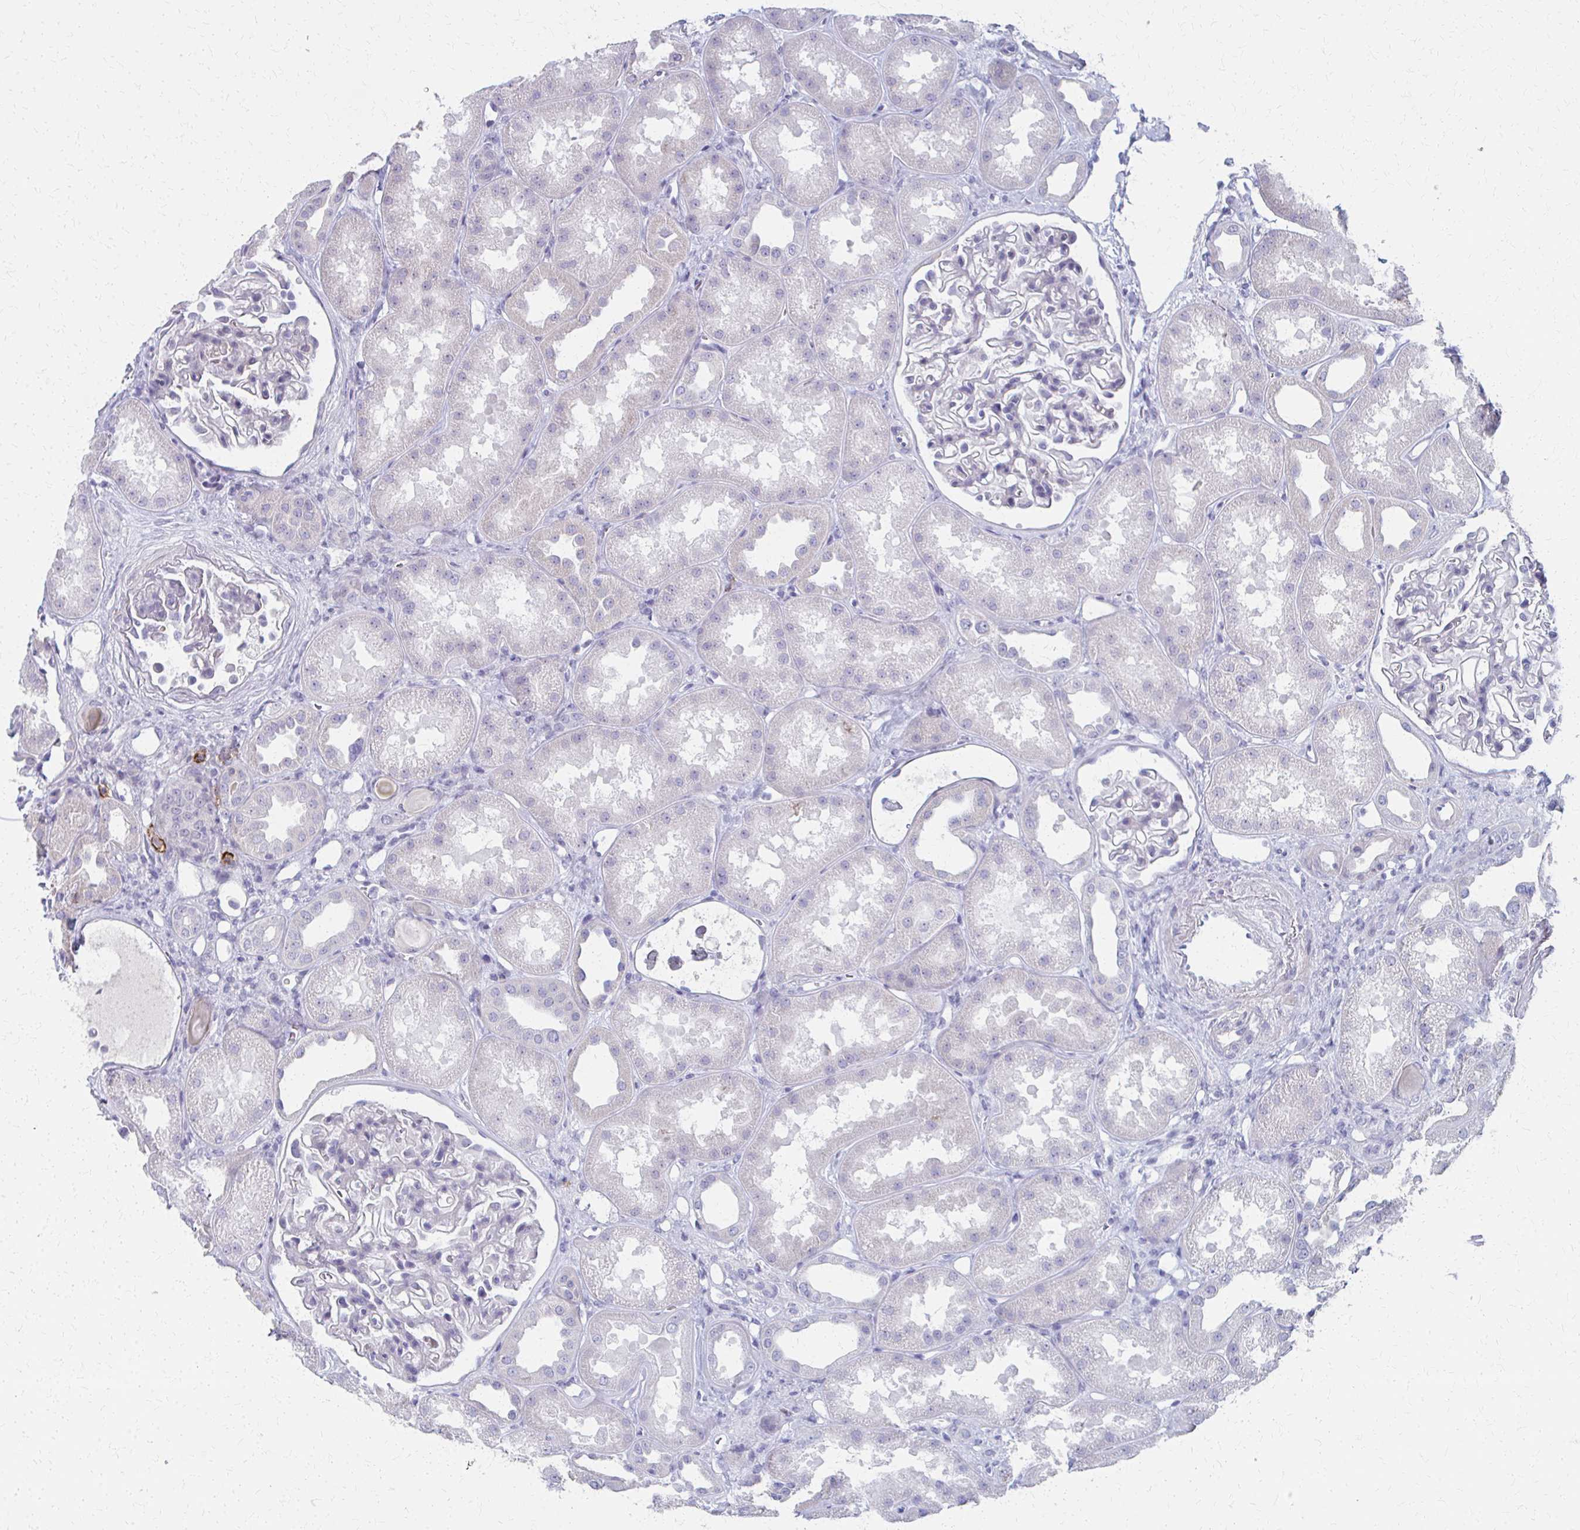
{"staining": {"intensity": "negative", "quantity": "none", "location": "none"}, "tissue": "kidney", "cell_type": "Cells in glomeruli", "image_type": "normal", "snomed": [{"axis": "morphology", "description": "Normal tissue, NOS"}, {"axis": "topography", "description": "Kidney"}], "caption": "The immunohistochemistry (IHC) histopathology image has no significant staining in cells in glomeruli of kidney. Brightfield microscopy of immunohistochemistry (IHC) stained with DAB (brown) and hematoxylin (blue), captured at high magnification.", "gene": "MS4A2", "patient": {"sex": "male", "age": 61}}